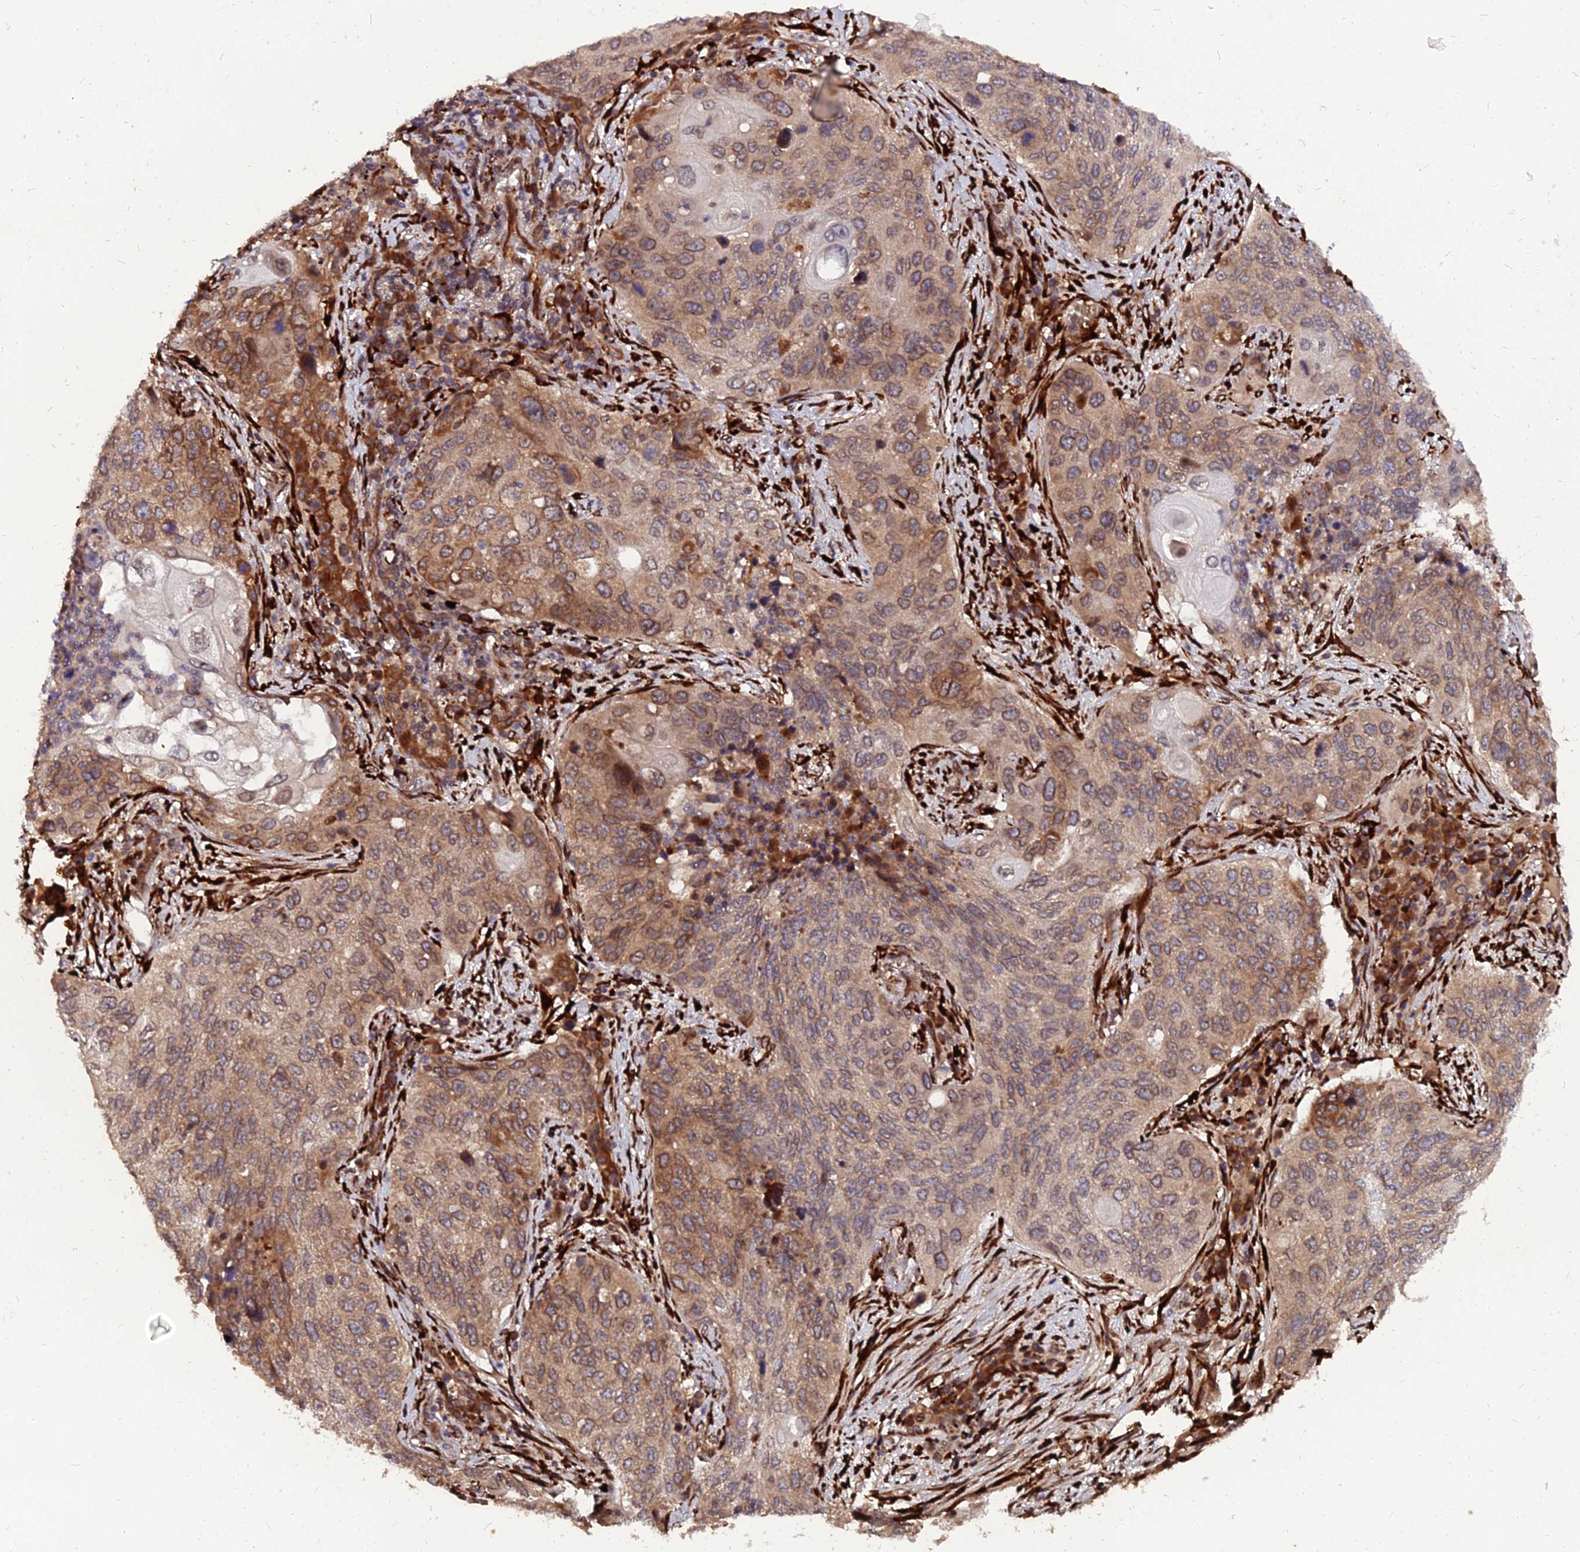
{"staining": {"intensity": "moderate", "quantity": ">75%", "location": "cytoplasmic/membranous"}, "tissue": "lung cancer", "cell_type": "Tumor cells", "image_type": "cancer", "snomed": [{"axis": "morphology", "description": "Squamous cell carcinoma, NOS"}, {"axis": "topography", "description": "Lung"}], "caption": "The immunohistochemical stain highlights moderate cytoplasmic/membranous expression in tumor cells of lung cancer (squamous cell carcinoma) tissue. The staining was performed using DAB (3,3'-diaminobenzidine) to visualize the protein expression in brown, while the nuclei were stained in blue with hematoxylin (Magnification: 20x).", "gene": "PDE4D", "patient": {"sex": "female", "age": 63}}